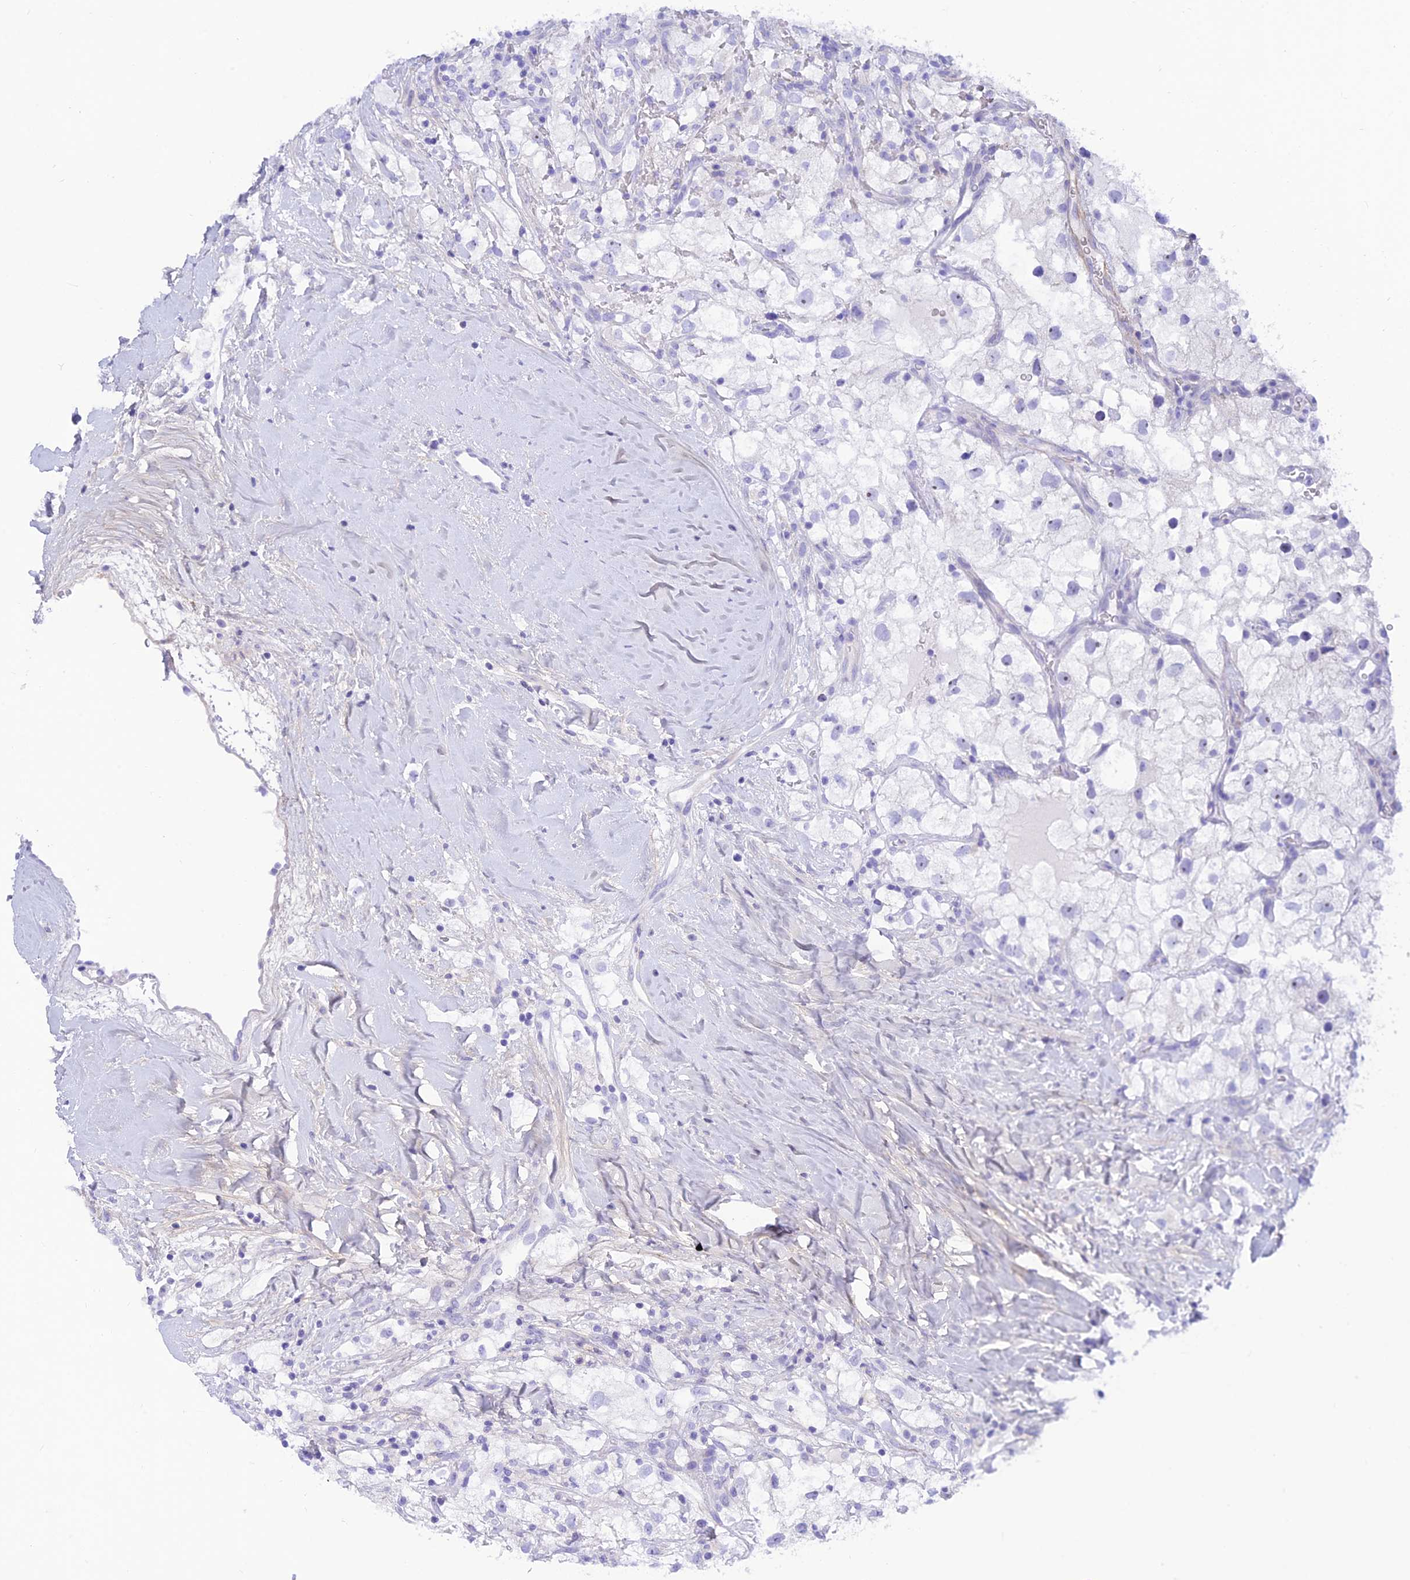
{"staining": {"intensity": "negative", "quantity": "none", "location": "none"}, "tissue": "renal cancer", "cell_type": "Tumor cells", "image_type": "cancer", "snomed": [{"axis": "morphology", "description": "Adenocarcinoma, NOS"}, {"axis": "topography", "description": "Kidney"}], "caption": "High magnification brightfield microscopy of renal cancer stained with DAB (brown) and counterstained with hematoxylin (blue): tumor cells show no significant expression.", "gene": "PRNP", "patient": {"sex": "male", "age": 59}}